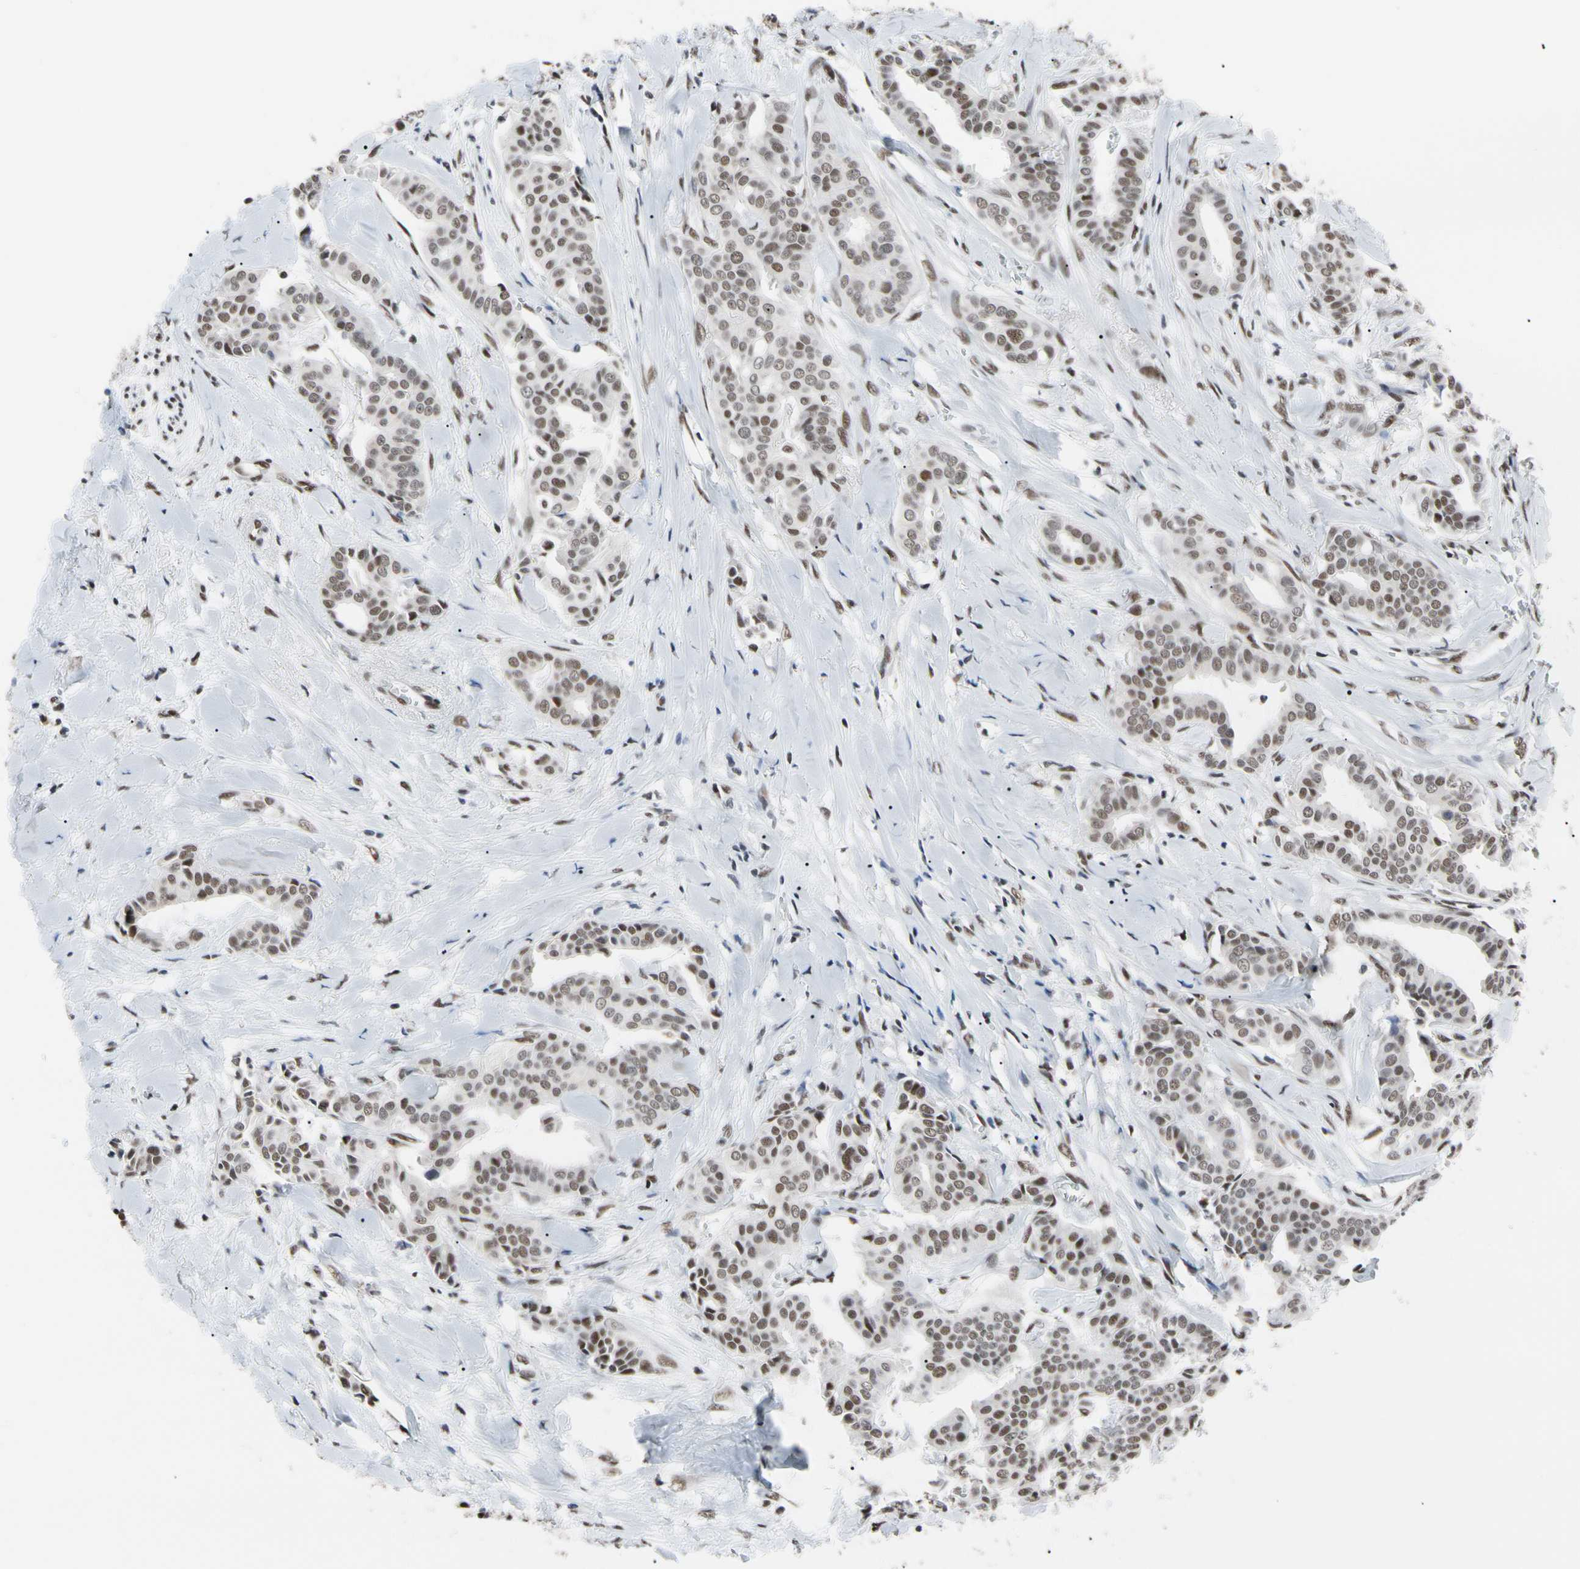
{"staining": {"intensity": "moderate", "quantity": "25%-75%", "location": "nuclear"}, "tissue": "head and neck cancer", "cell_type": "Tumor cells", "image_type": "cancer", "snomed": [{"axis": "morphology", "description": "Adenocarcinoma, NOS"}, {"axis": "topography", "description": "Salivary gland"}, {"axis": "topography", "description": "Head-Neck"}], "caption": "Immunohistochemistry of adenocarcinoma (head and neck) displays medium levels of moderate nuclear positivity in approximately 25%-75% of tumor cells. Immunohistochemistry (ihc) stains the protein in brown and the nuclei are stained blue.", "gene": "FAM98B", "patient": {"sex": "female", "age": 59}}